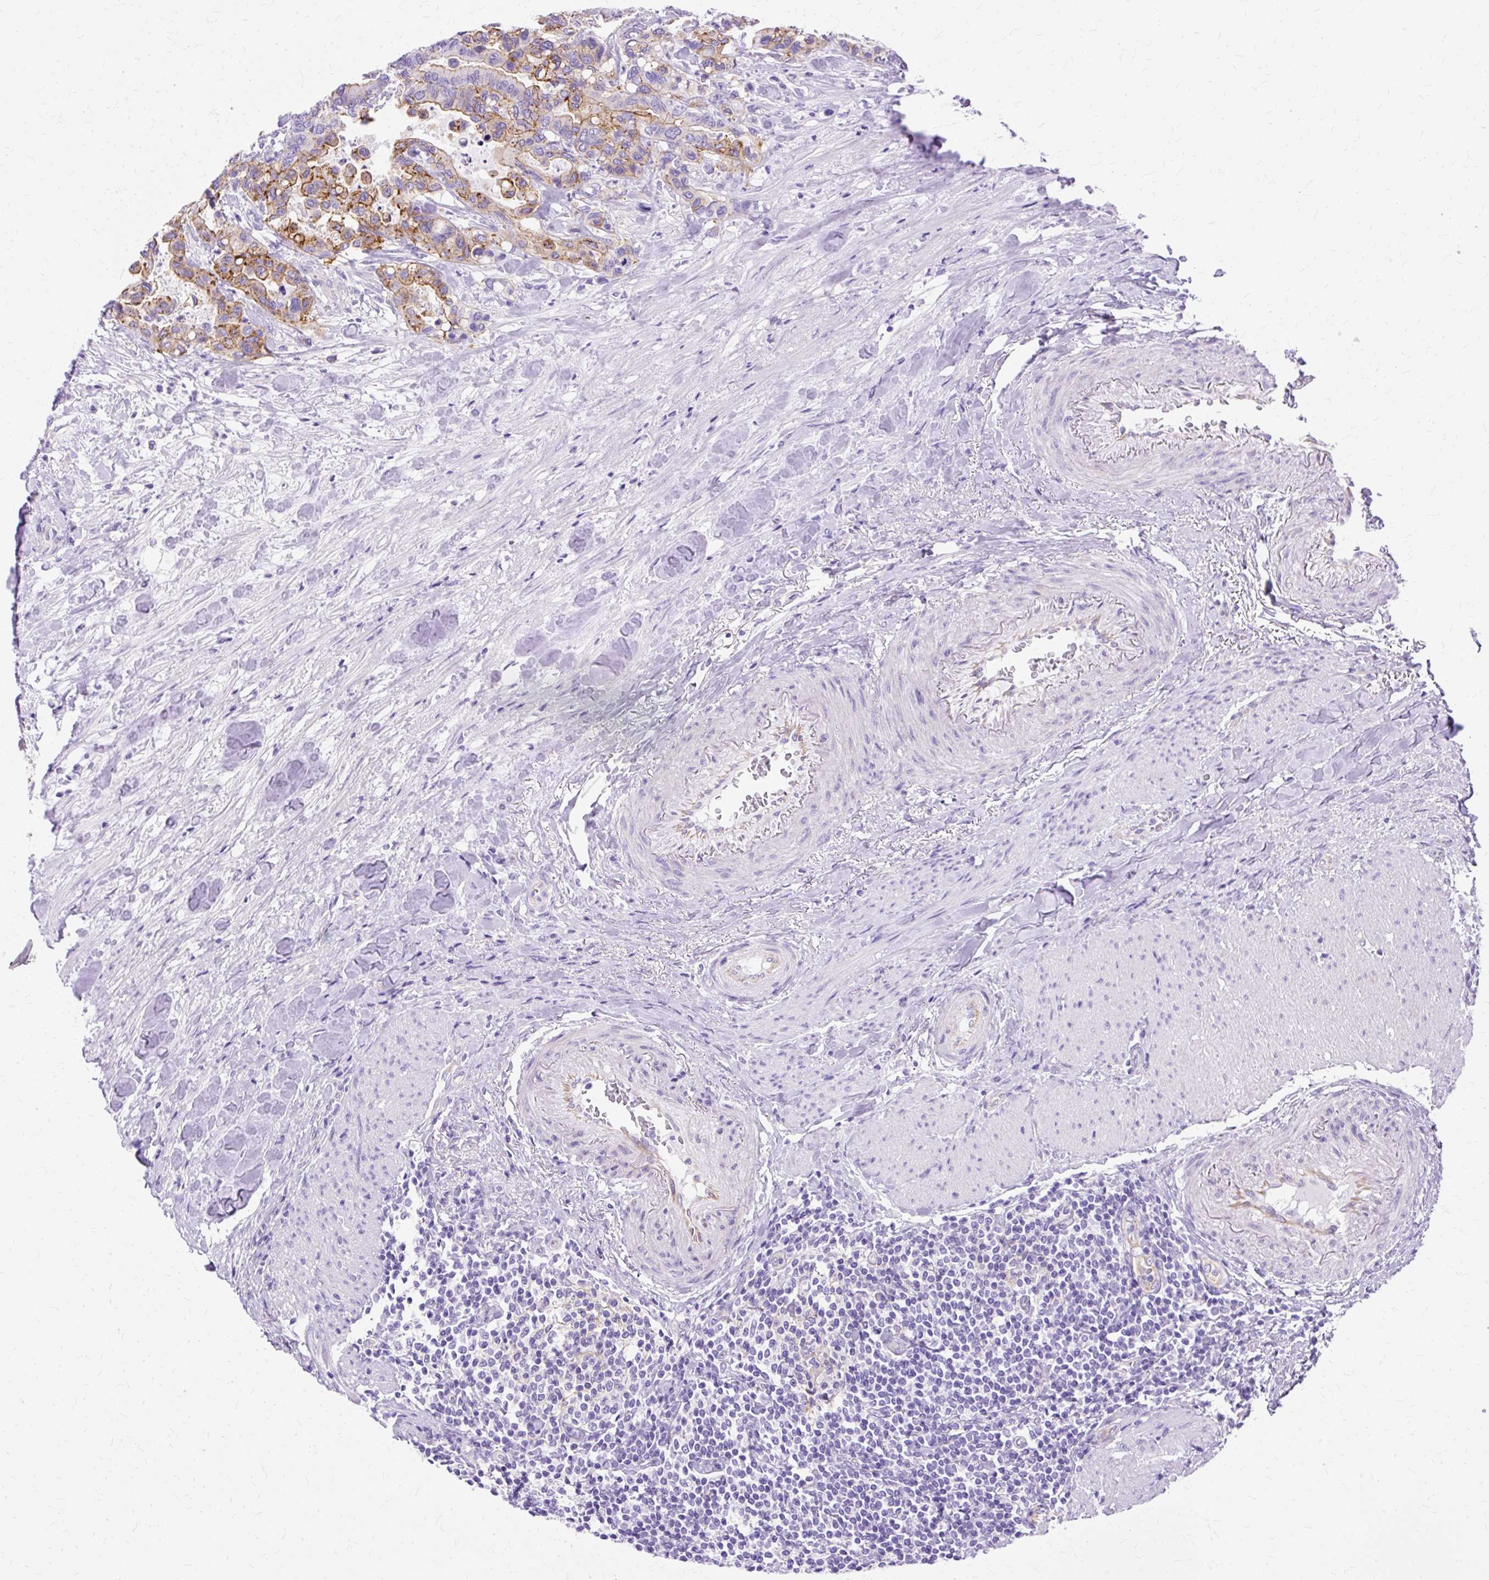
{"staining": {"intensity": "moderate", "quantity": "25%-75%", "location": "cytoplasmic/membranous"}, "tissue": "colorectal cancer", "cell_type": "Tumor cells", "image_type": "cancer", "snomed": [{"axis": "morphology", "description": "Adenocarcinoma, NOS"}, {"axis": "topography", "description": "Colon"}], "caption": "Immunohistochemical staining of colorectal cancer (adenocarcinoma) shows medium levels of moderate cytoplasmic/membranous protein expression in approximately 25%-75% of tumor cells.", "gene": "MYO6", "patient": {"sex": "male", "age": 82}}